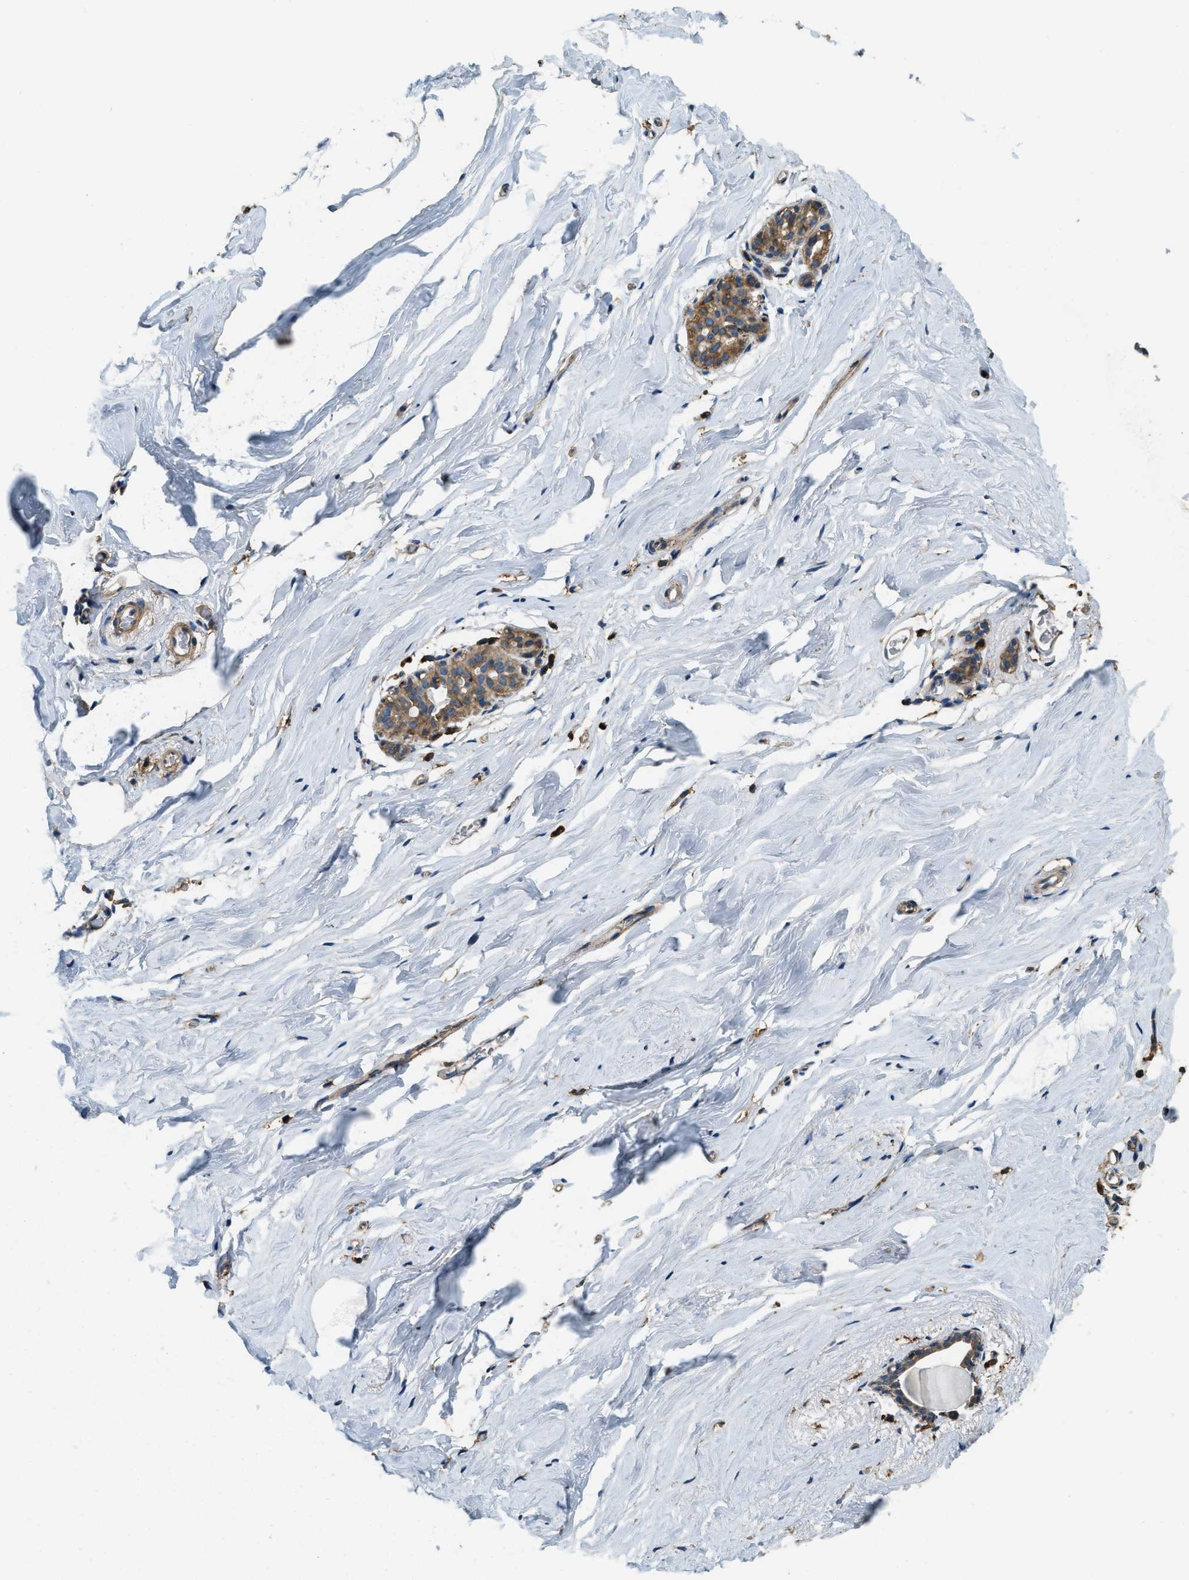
{"staining": {"intensity": "moderate", "quantity": "<25%", "location": "cytoplasmic/membranous"}, "tissue": "breast", "cell_type": "Glandular cells", "image_type": "normal", "snomed": [{"axis": "morphology", "description": "Normal tissue, NOS"}, {"axis": "topography", "description": "Breast"}], "caption": "Protein analysis of normal breast shows moderate cytoplasmic/membranous expression in approximately <25% of glandular cells. The protein of interest is shown in brown color, while the nuclei are stained blue.", "gene": "ERGIC1", "patient": {"sex": "female", "age": 62}}